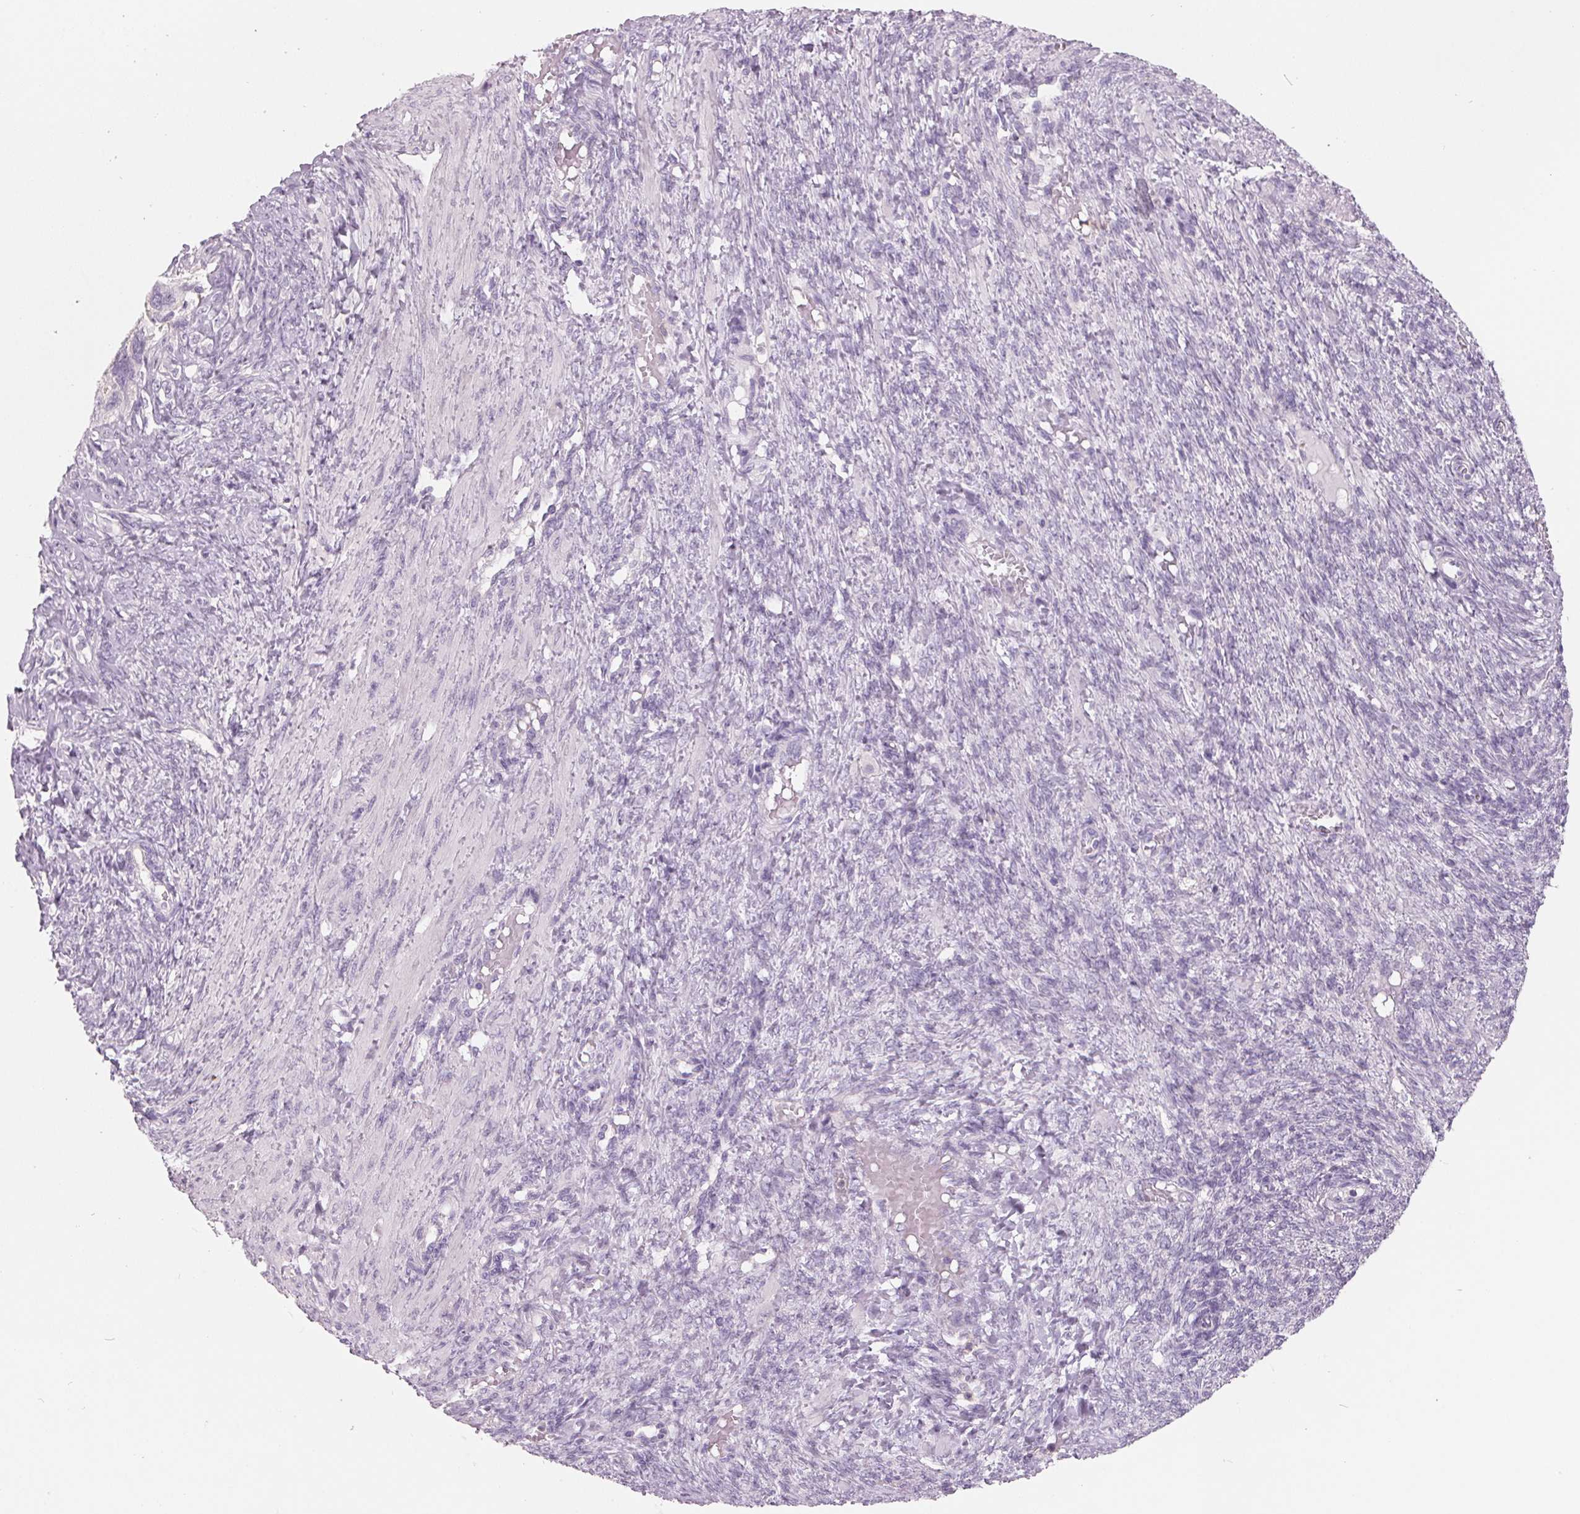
{"staining": {"intensity": "negative", "quantity": "none", "location": "none"}, "tissue": "ovarian cancer", "cell_type": "Tumor cells", "image_type": "cancer", "snomed": [{"axis": "morphology", "description": "Cystadenocarcinoma, serous, NOS"}, {"axis": "topography", "description": "Ovary"}], "caption": "Immunohistochemistry (IHC) micrograph of human ovarian cancer stained for a protein (brown), which reveals no staining in tumor cells.", "gene": "FTCD", "patient": {"sex": "female", "age": 60}}